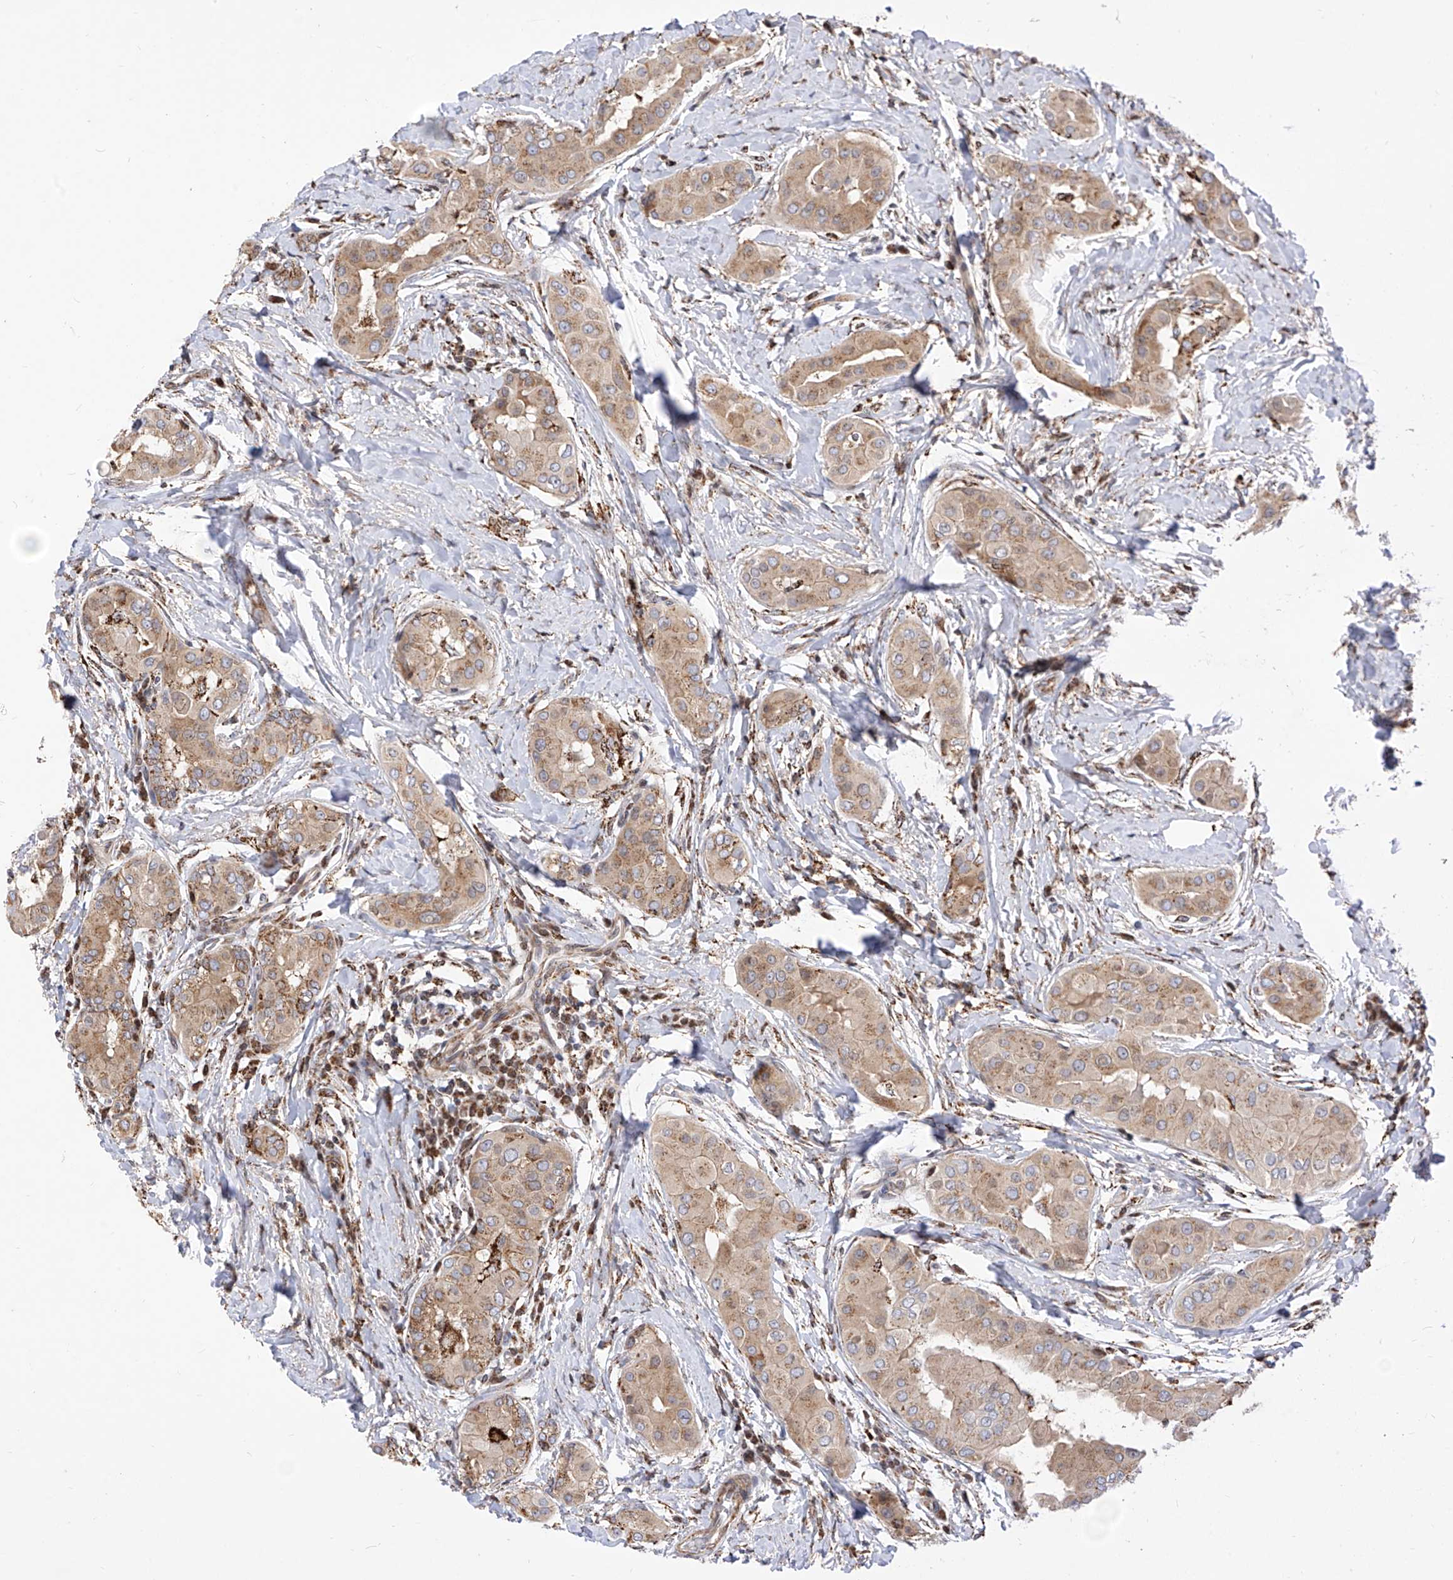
{"staining": {"intensity": "moderate", "quantity": ">75%", "location": "cytoplasmic/membranous"}, "tissue": "thyroid cancer", "cell_type": "Tumor cells", "image_type": "cancer", "snomed": [{"axis": "morphology", "description": "Papillary adenocarcinoma, NOS"}, {"axis": "topography", "description": "Thyroid gland"}], "caption": "A brown stain highlights moderate cytoplasmic/membranous staining of a protein in papillary adenocarcinoma (thyroid) tumor cells.", "gene": "TTLL8", "patient": {"sex": "male", "age": 33}}